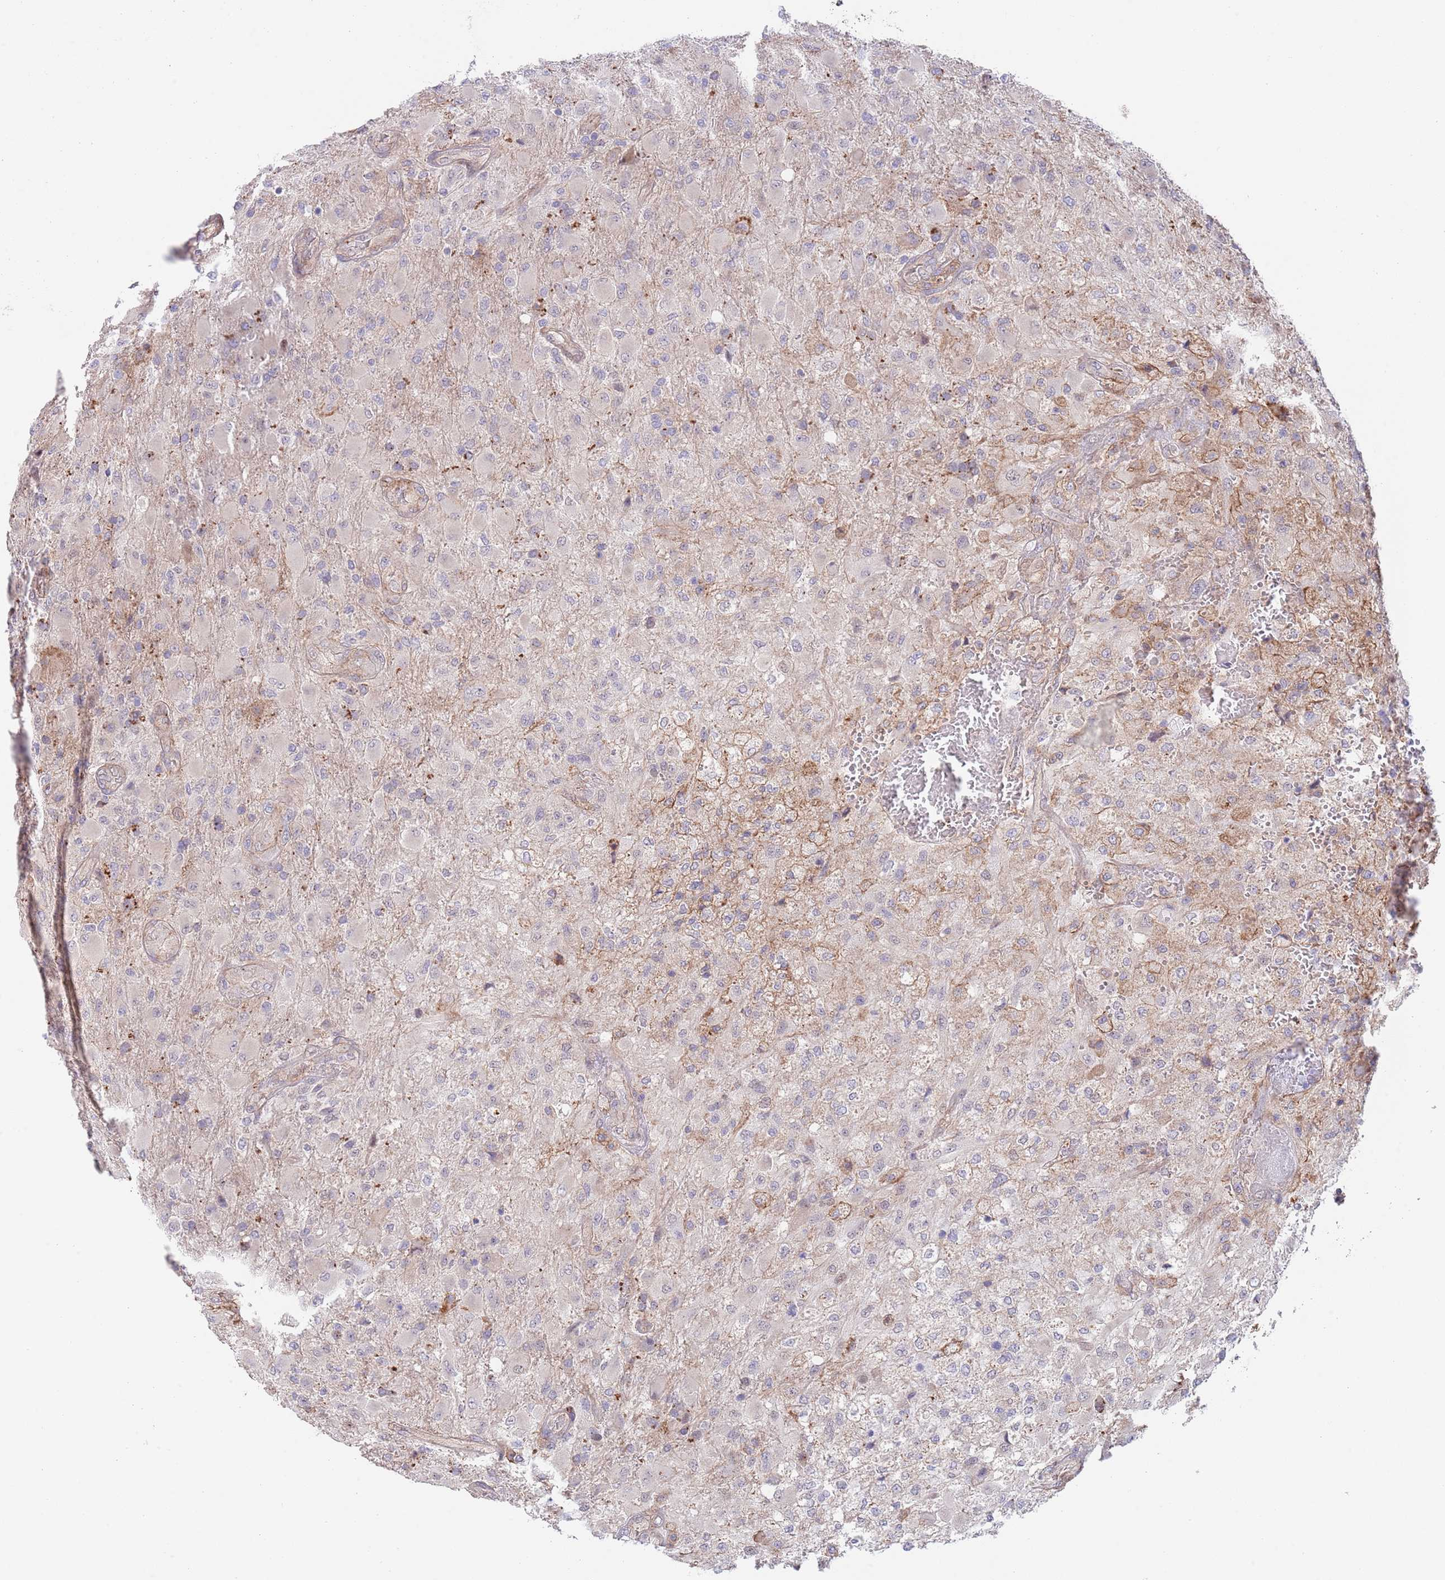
{"staining": {"intensity": "moderate", "quantity": "25%-75%", "location": "nuclear"}, "tissue": "glioma", "cell_type": "Tumor cells", "image_type": "cancer", "snomed": [{"axis": "morphology", "description": "Glioma, malignant, Low grade"}, {"axis": "topography", "description": "Brain"}], "caption": "Glioma stained with DAB immunohistochemistry shows medium levels of moderate nuclear expression in approximately 25%-75% of tumor cells.", "gene": "BPNT1", "patient": {"sex": "male", "age": 65}}